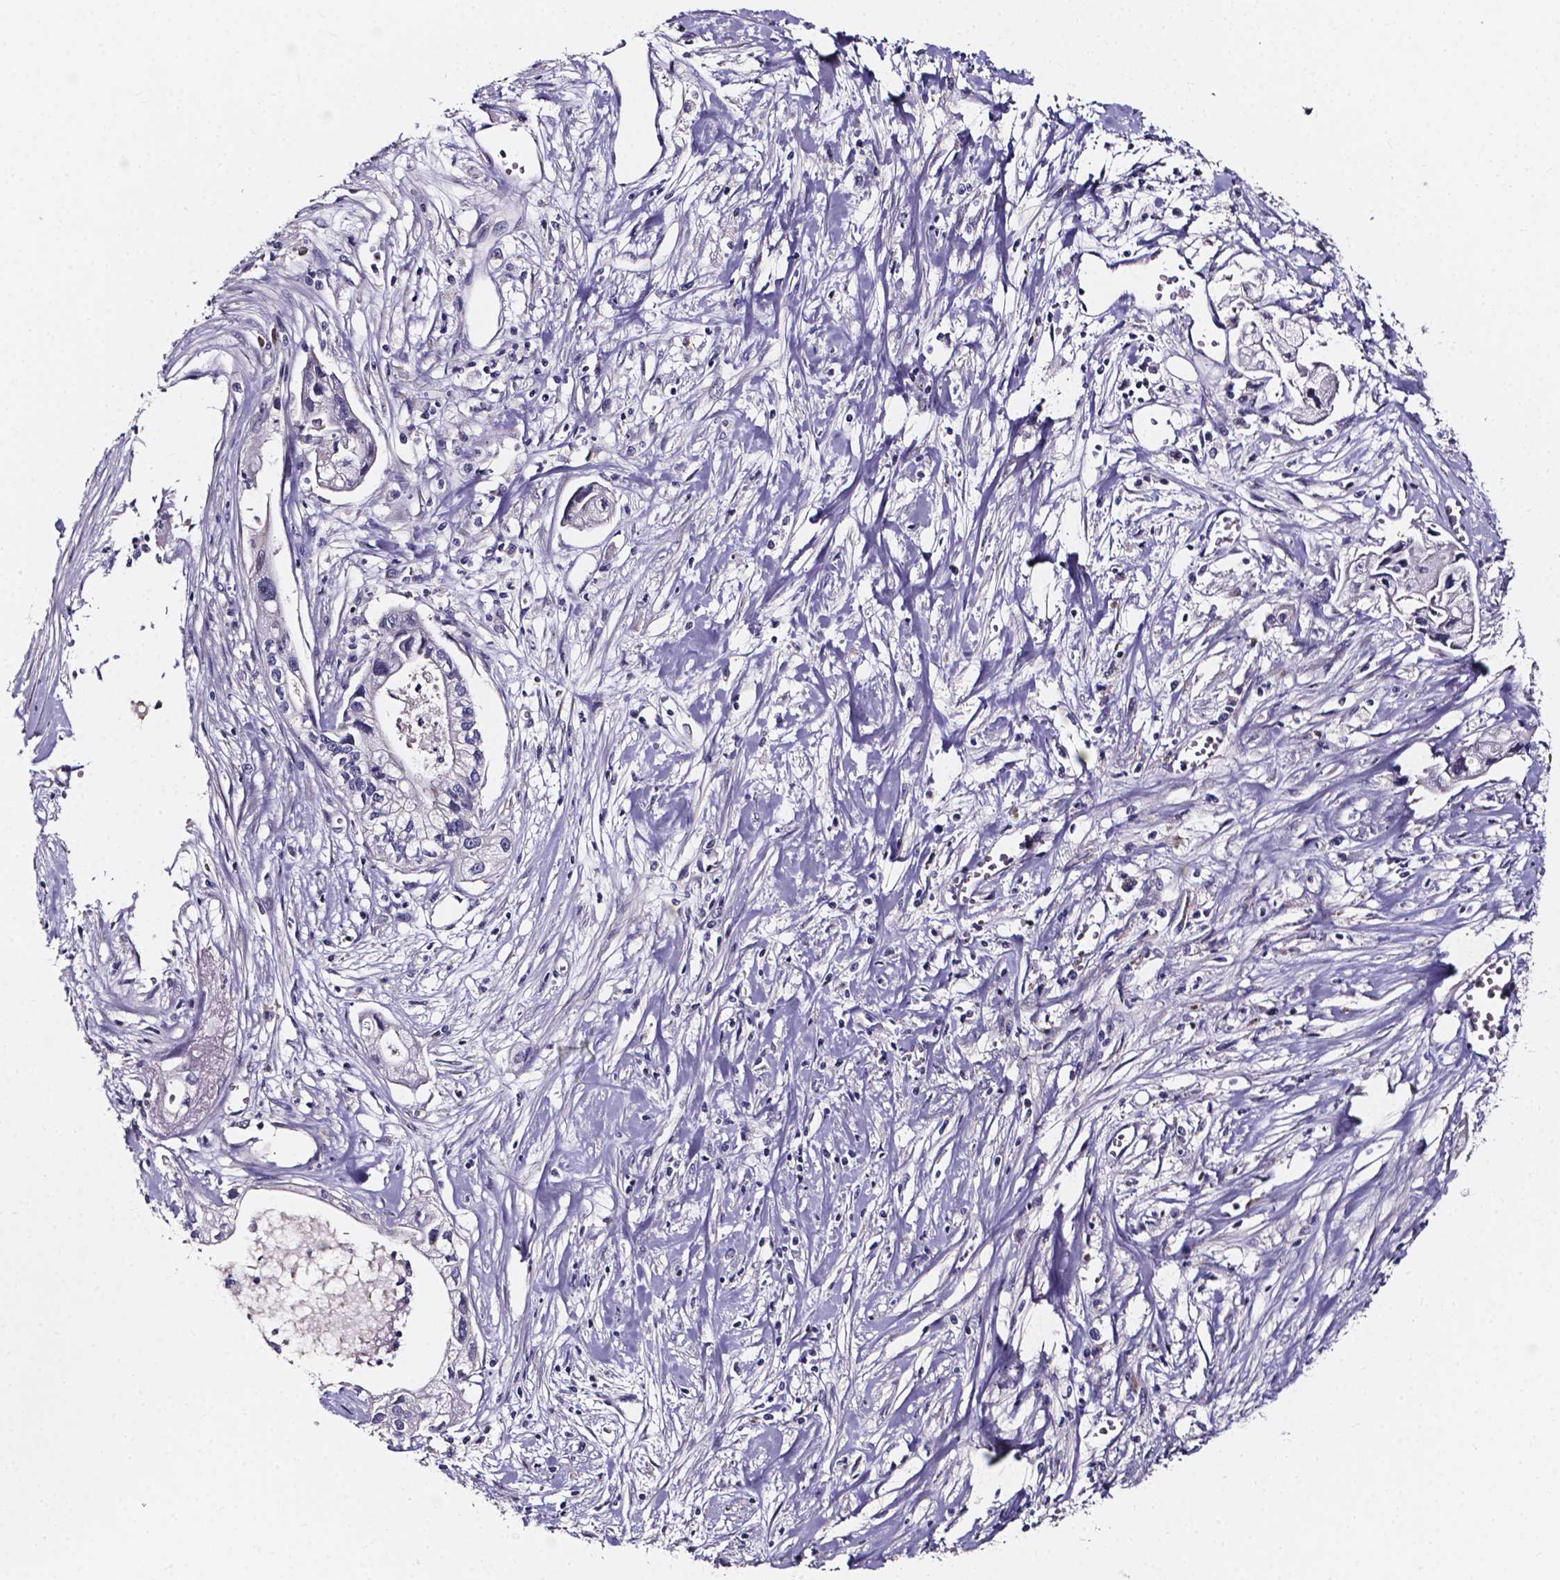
{"staining": {"intensity": "negative", "quantity": "none", "location": "none"}, "tissue": "pancreatic cancer", "cell_type": "Tumor cells", "image_type": "cancer", "snomed": [{"axis": "morphology", "description": "Adenocarcinoma, NOS"}, {"axis": "topography", "description": "Pancreas"}], "caption": "Photomicrograph shows no protein staining in tumor cells of pancreatic cancer tissue.", "gene": "SPOCD1", "patient": {"sex": "male", "age": 70}}